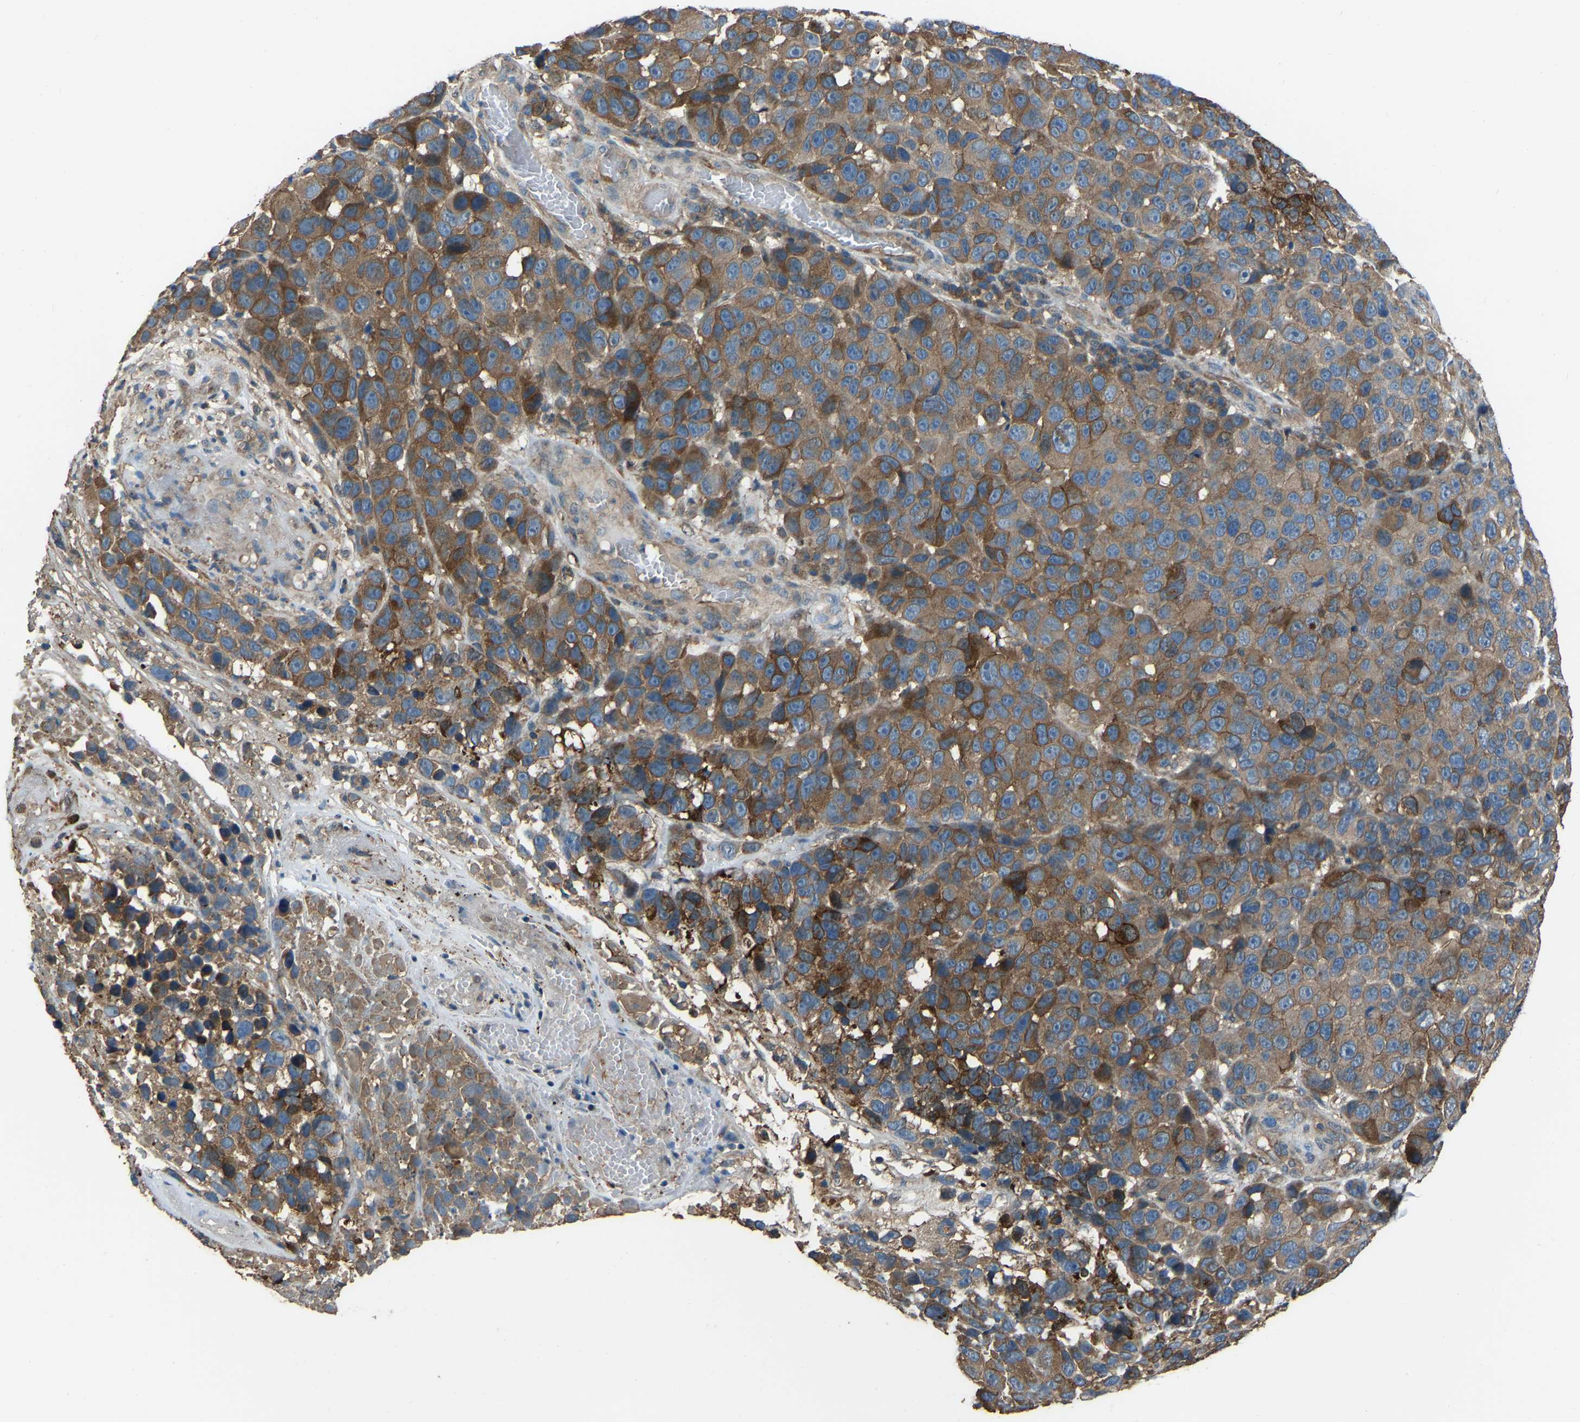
{"staining": {"intensity": "moderate", "quantity": ">75%", "location": "cytoplasmic/membranous"}, "tissue": "melanoma", "cell_type": "Tumor cells", "image_type": "cancer", "snomed": [{"axis": "morphology", "description": "Malignant melanoma, NOS"}, {"axis": "topography", "description": "Skin"}], "caption": "An image showing moderate cytoplasmic/membranous staining in approximately >75% of tumor cells in melanoma, as visualized by brown immunohistochemical staining.", "gene": "SLC4A2", "patient": {"sex": "male", "age": 53}}